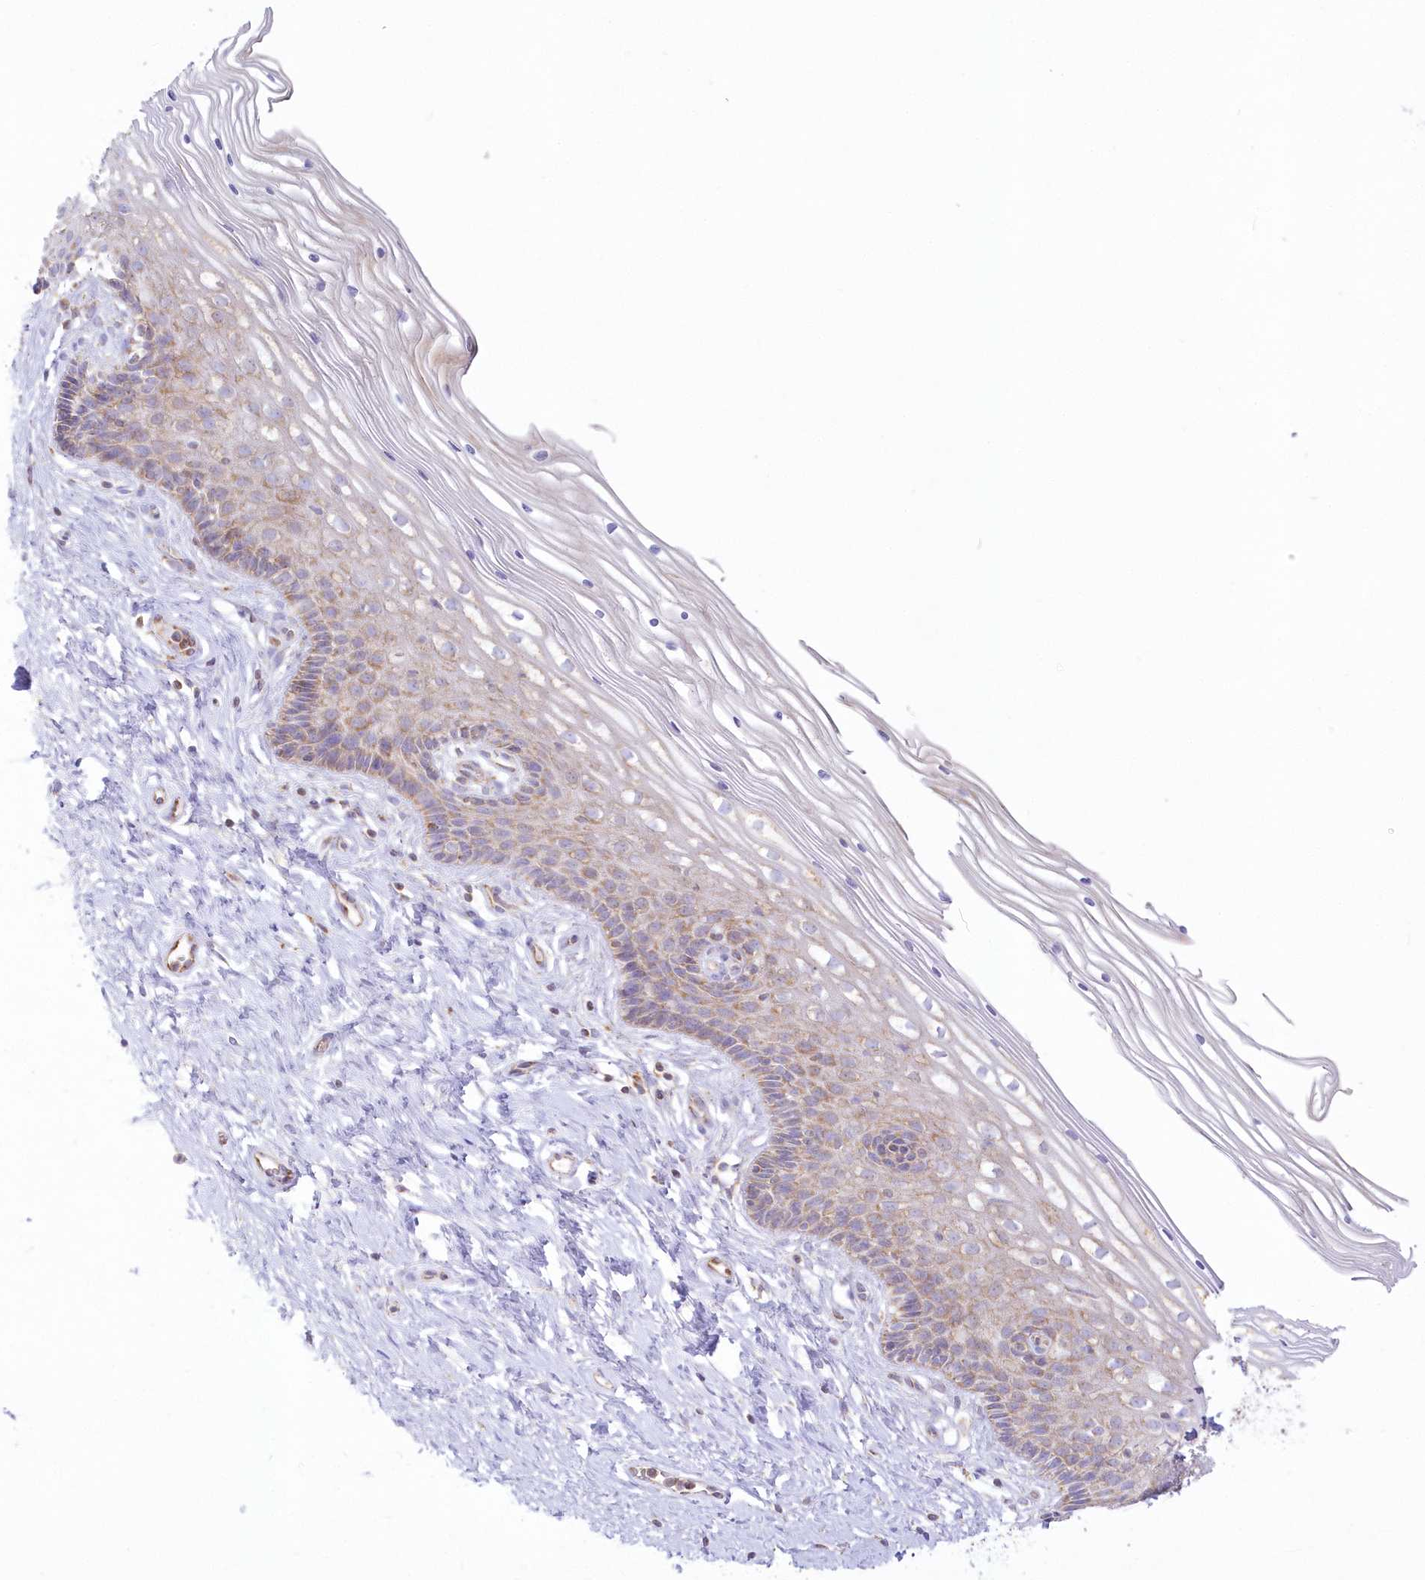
{"staining": {"intensity": "moderate", "quantity": ">75%", "location": "cytoplasmic/membranous"}, "tissue": "cervix", "cell_type": "Glandular cells", "image_type": "normal", "snomed": [{"axis": "morphology", "description": "Normal tissue, NOS"}, {"axis": "topography", "description": "Cervix"}], "caption": "Immunohistochemistry (IHC) (DAB) staining of benign human cervix shows moderate cytoplasmic/membranous protein positivity in about >75% of glandular cells.", "gene": "TBC1D14", "patient": {"sex": "female", "age": 33}}